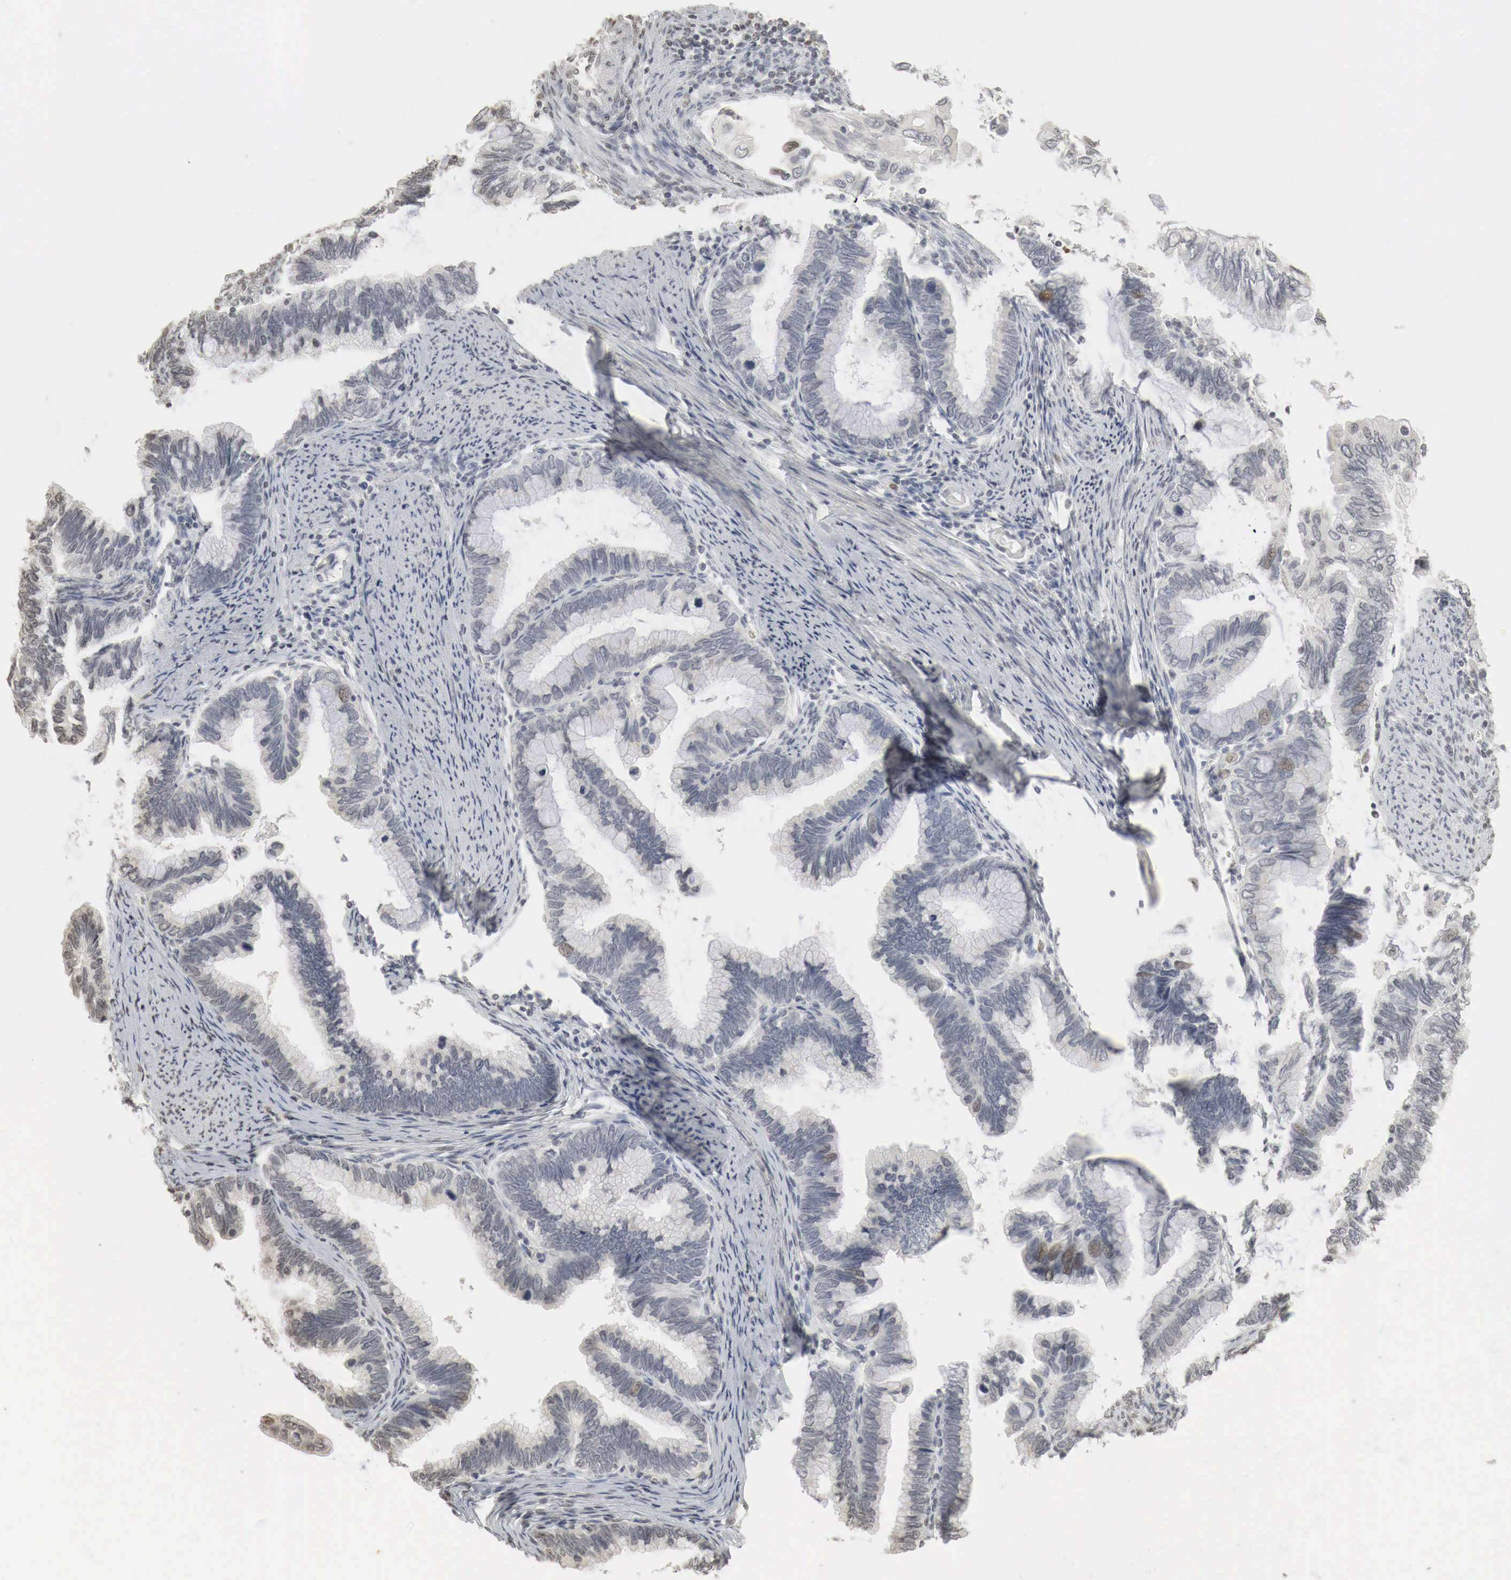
{"staining": {"intensity": "weak", "quantity": "<25%", "location": "nuclear"}, "tissue": "cervical cancer", "cell_type": "Tumor cells", "image_type": "cancer", "snomed": [{"axis": "morphology", "description": "Adenocarcinoma, NOS"}, {"axis": "topography", "description": "Cervix"}], "caption": "IHC of human adenocarcinoma (cervical) reveals no staining in tumor cells.", "gene": "ERBB4", "patient": {"sex": "female", "age": 49}}